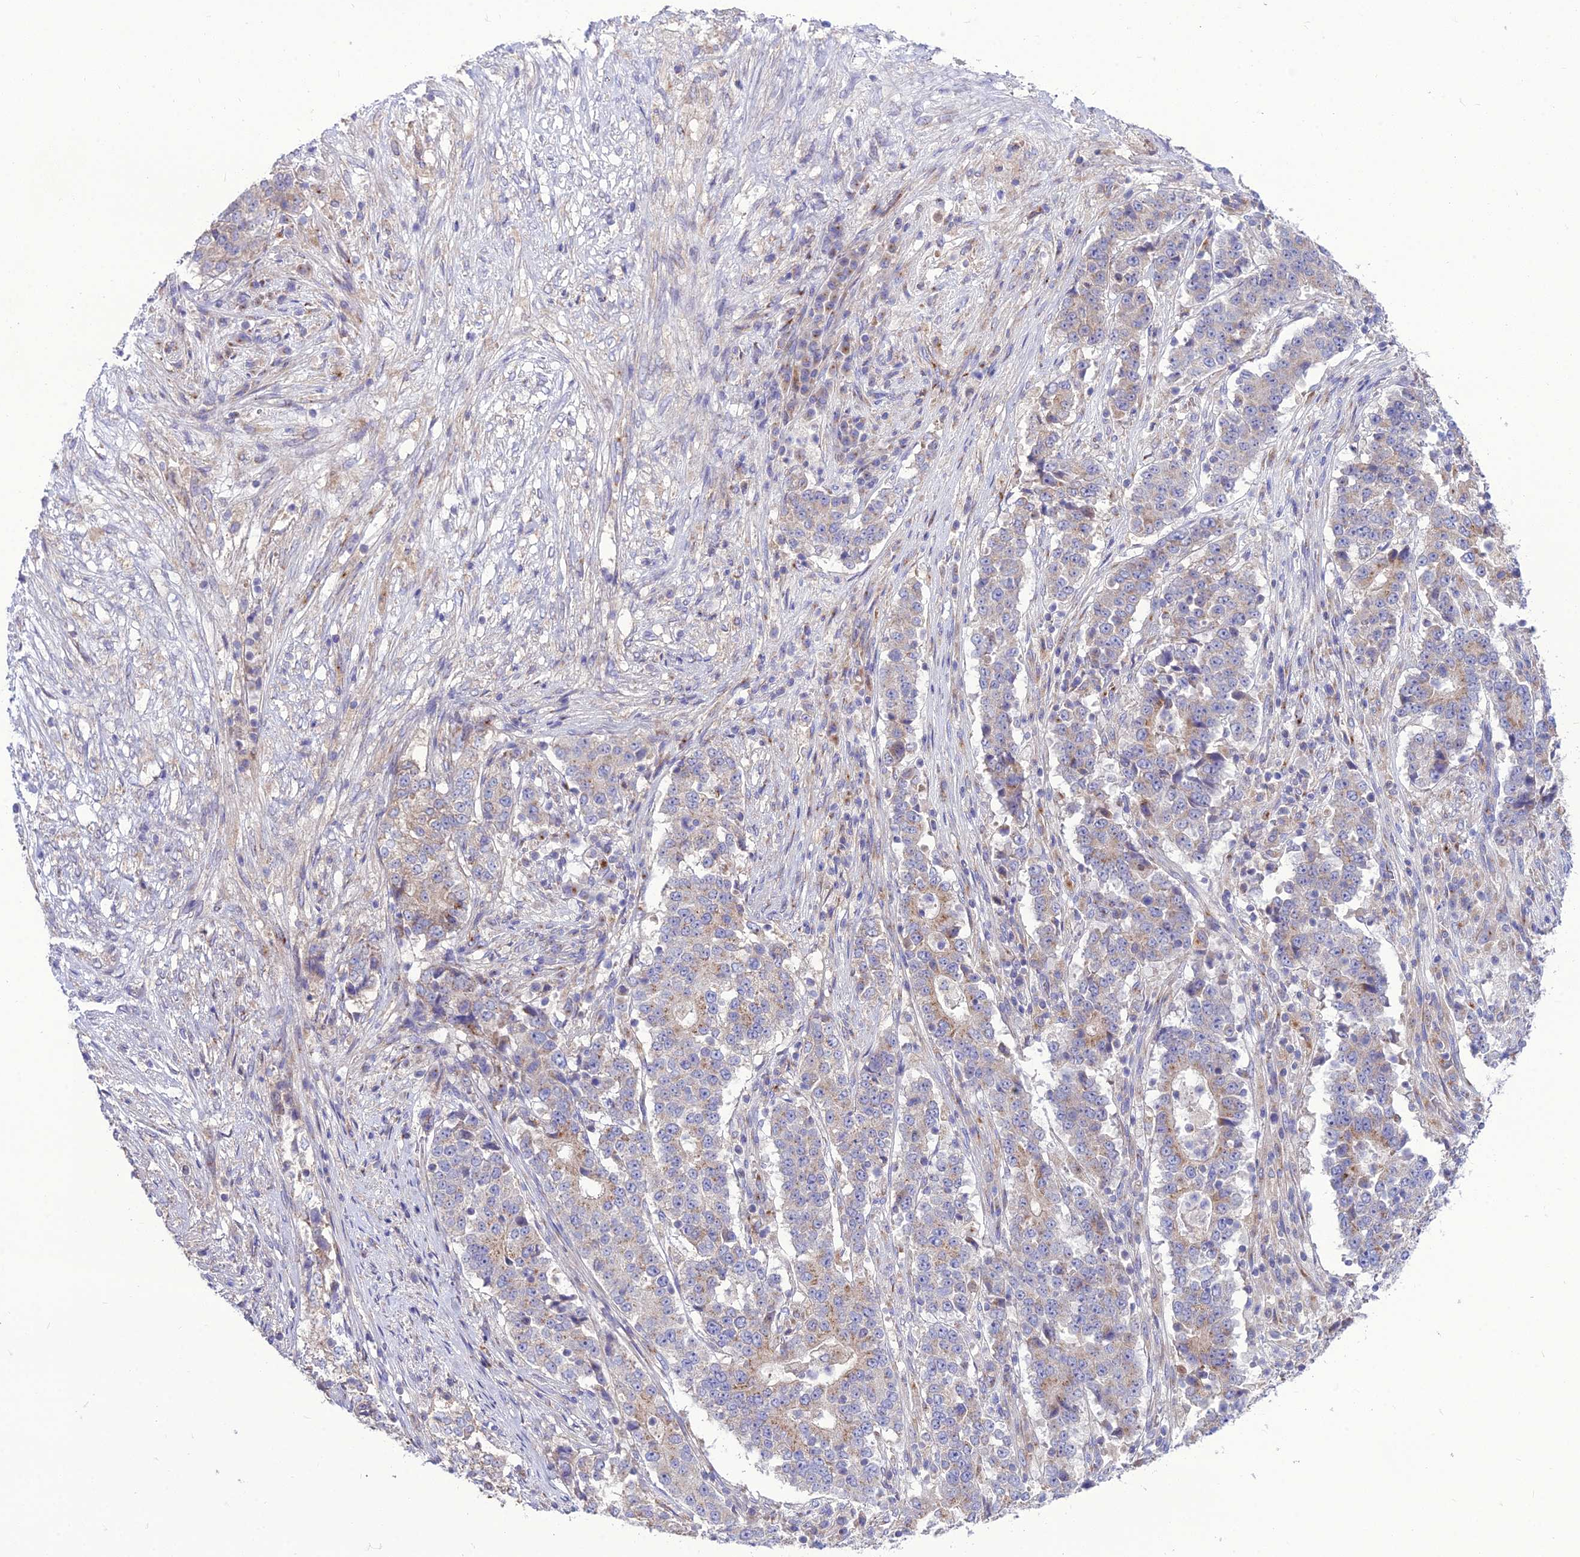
{"staining": {"intensity": "weak", "quantity": "25%-75%", "location": "cytoplasmic/membranous"}, "tissue": "stomach cancer", "cell_type": "Tumor cells", "image_type": "cancer", "snomed": [{"axis": "morphology", "description": "Adenocarcinoma, NOS"}, {"axis": "topography", "description": "Stomach"}], "caption": "Immunohistochemistry (IHC) of human adenocarcinoma (stomach) shows low levels of weak cytoplasmic/membranous expression in approximately 25%-75% of tumor cells. (DAB IHC with brightfield microscopy, high magnification).", "gene": "SPRYD7", "patient": {"sex": "male", "age": 59}}